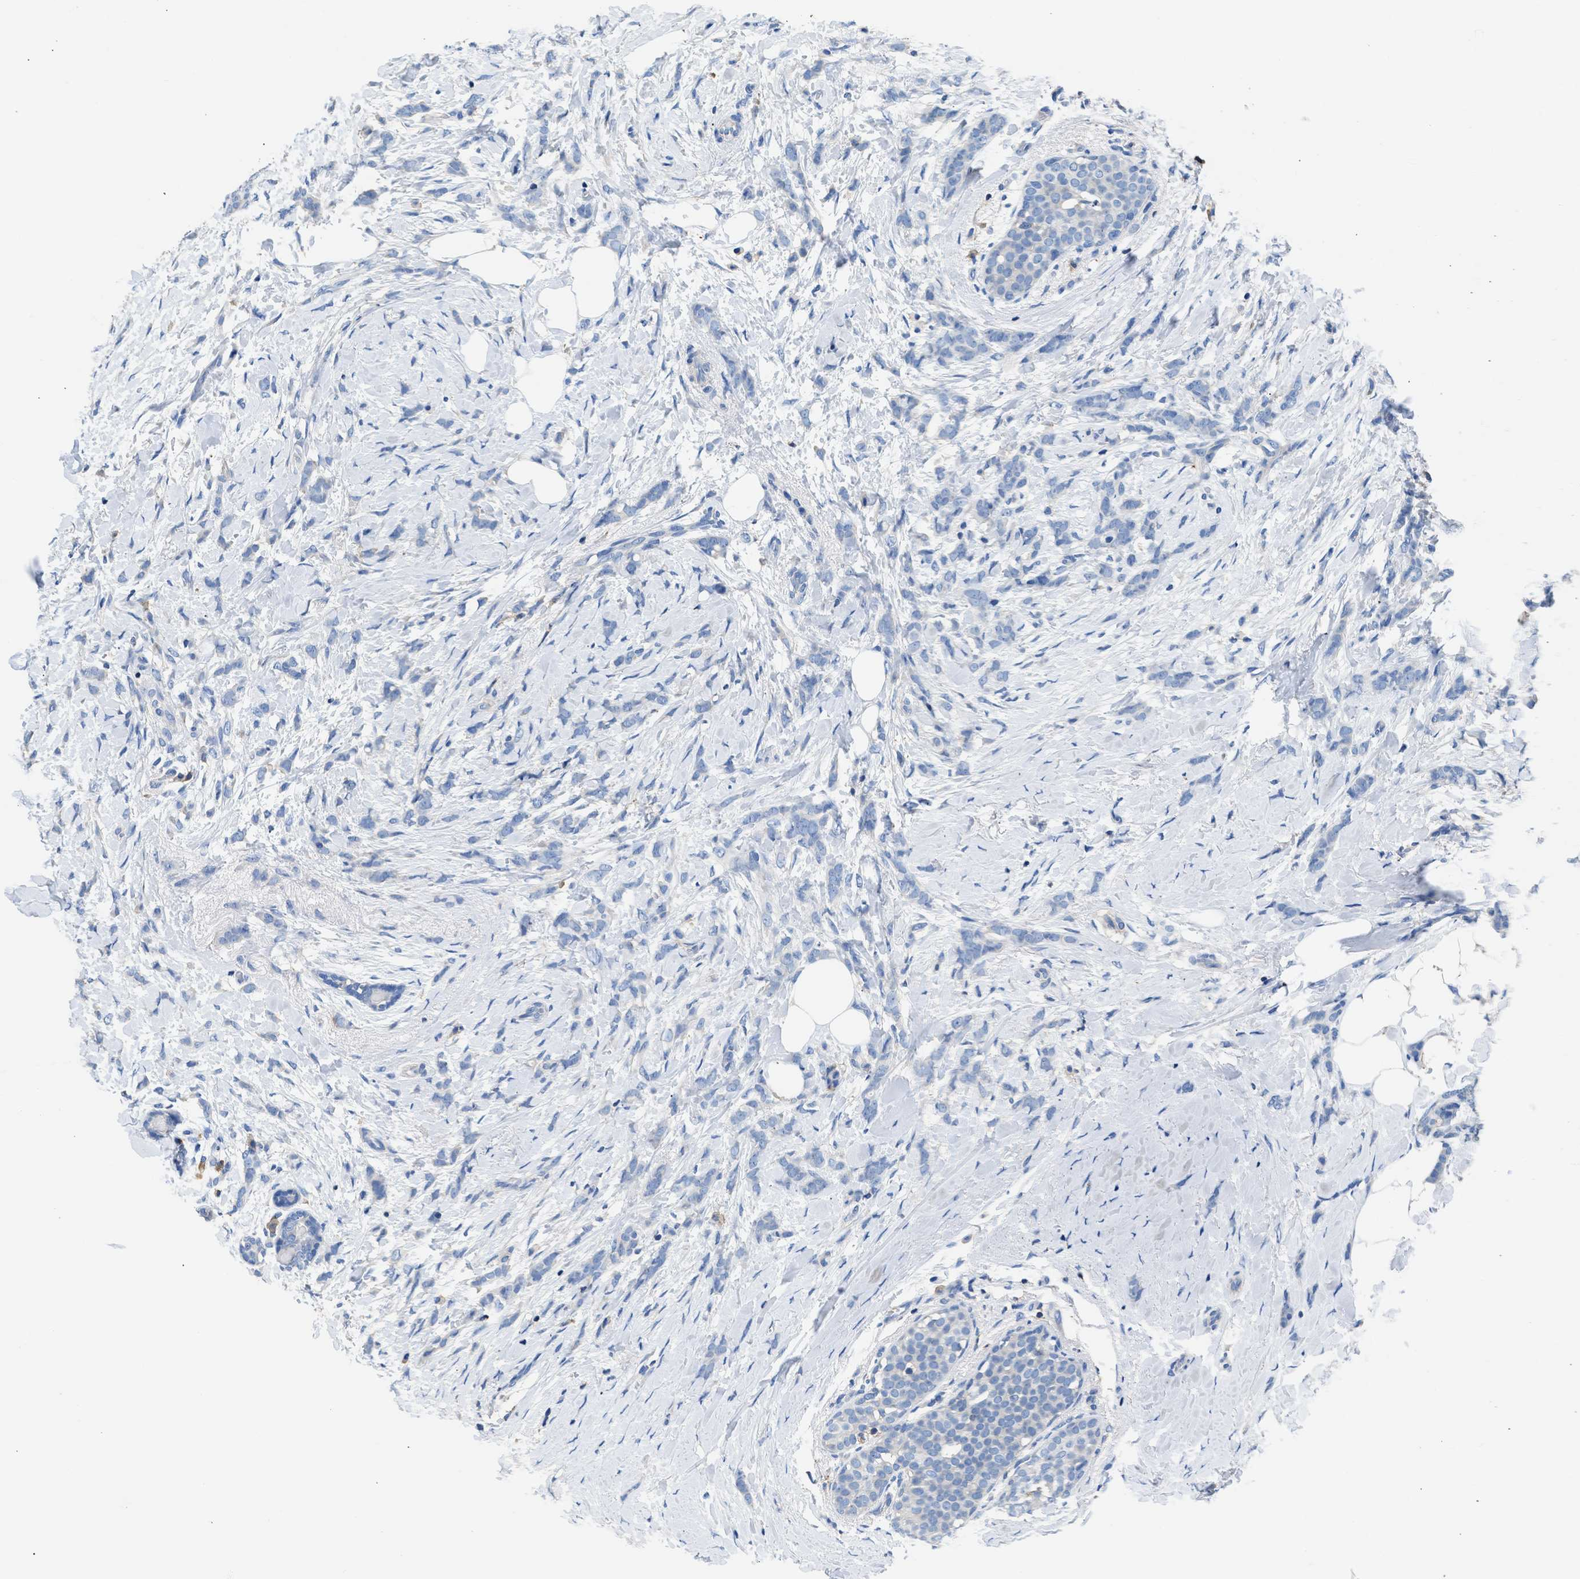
{"staining": {"intensity": "negative", "quantity": "none", "location": "none"}, "tissue": "breast cancer", "cell_type": "Tumor cells", "image_type": "cancer", "snomed": [{"axis": "morphology", "description": "Lobular carcinoma, in situ"}, {"axis": "morphology", "description": "Lobular carcinoma"}, {"axis": "topography", "description": "Breast"}], "caption": "Immunohistochemical staining of breast lobular carcinoma demonstrates no significant positivity in tumor cells. Nuclei are stained in blue.", "gene": "KCNQ4", "patient": {"sex": "female", "age": 41}}